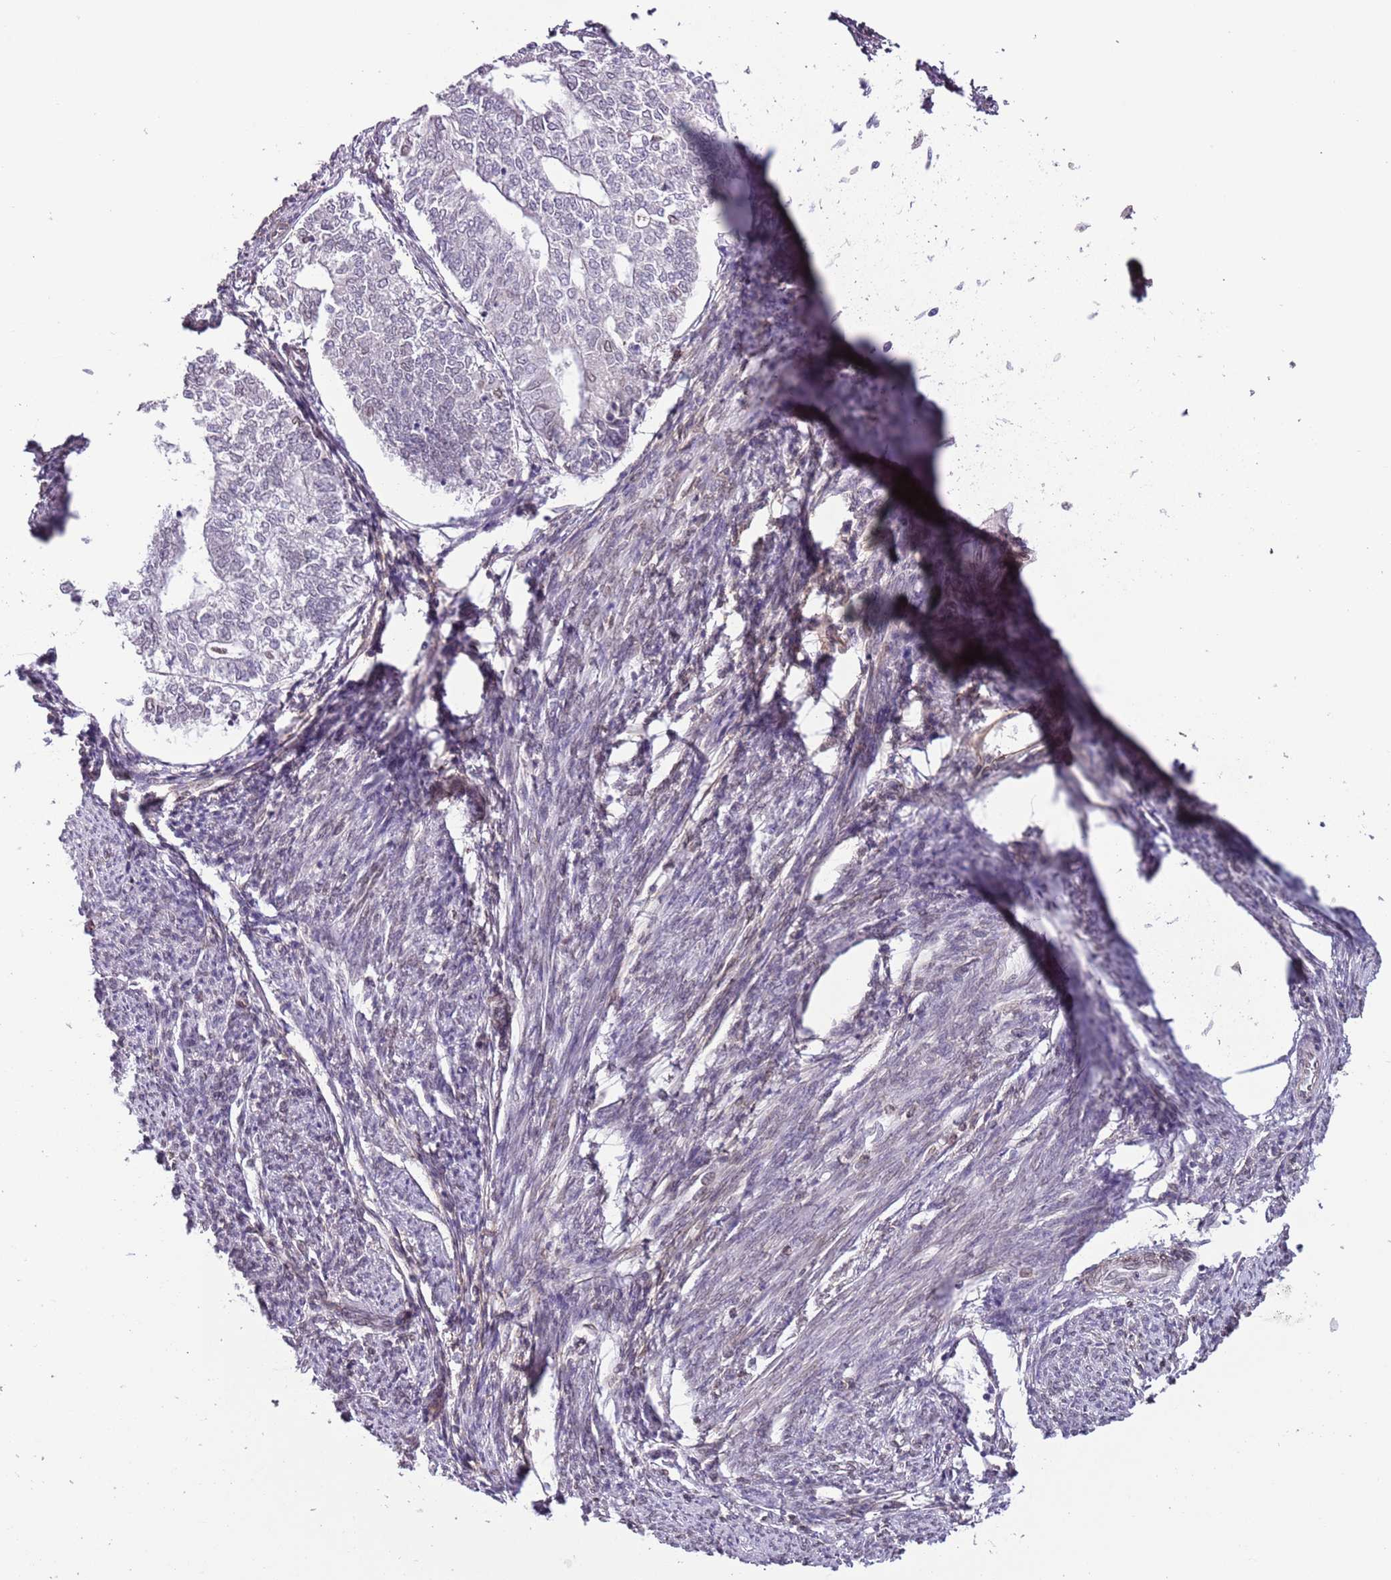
{"staining": {"intensity": "moderate", "quantity": "25%-75%", "location": "nuclear"}, "tissue": "smooth muscle", "cell_type": "Smooth muscle cells", "image_type": "normal", "snomed": [{"axis": "morphology", "description": "Normal tissue, NOS"}, {"axis": "topography", "description": "Smooth muscle"}, {"axis": "topography", "description": "Uterus"}], "caption": "This image displays immunohistochemistry (IHC) staining of normal human smooth muscle, with medium moderate nuclear expression in about 25%-75% of smooth muscle cells.", "gene": "ZGLP1", "patient": {"sex": "female", "age": 59}}